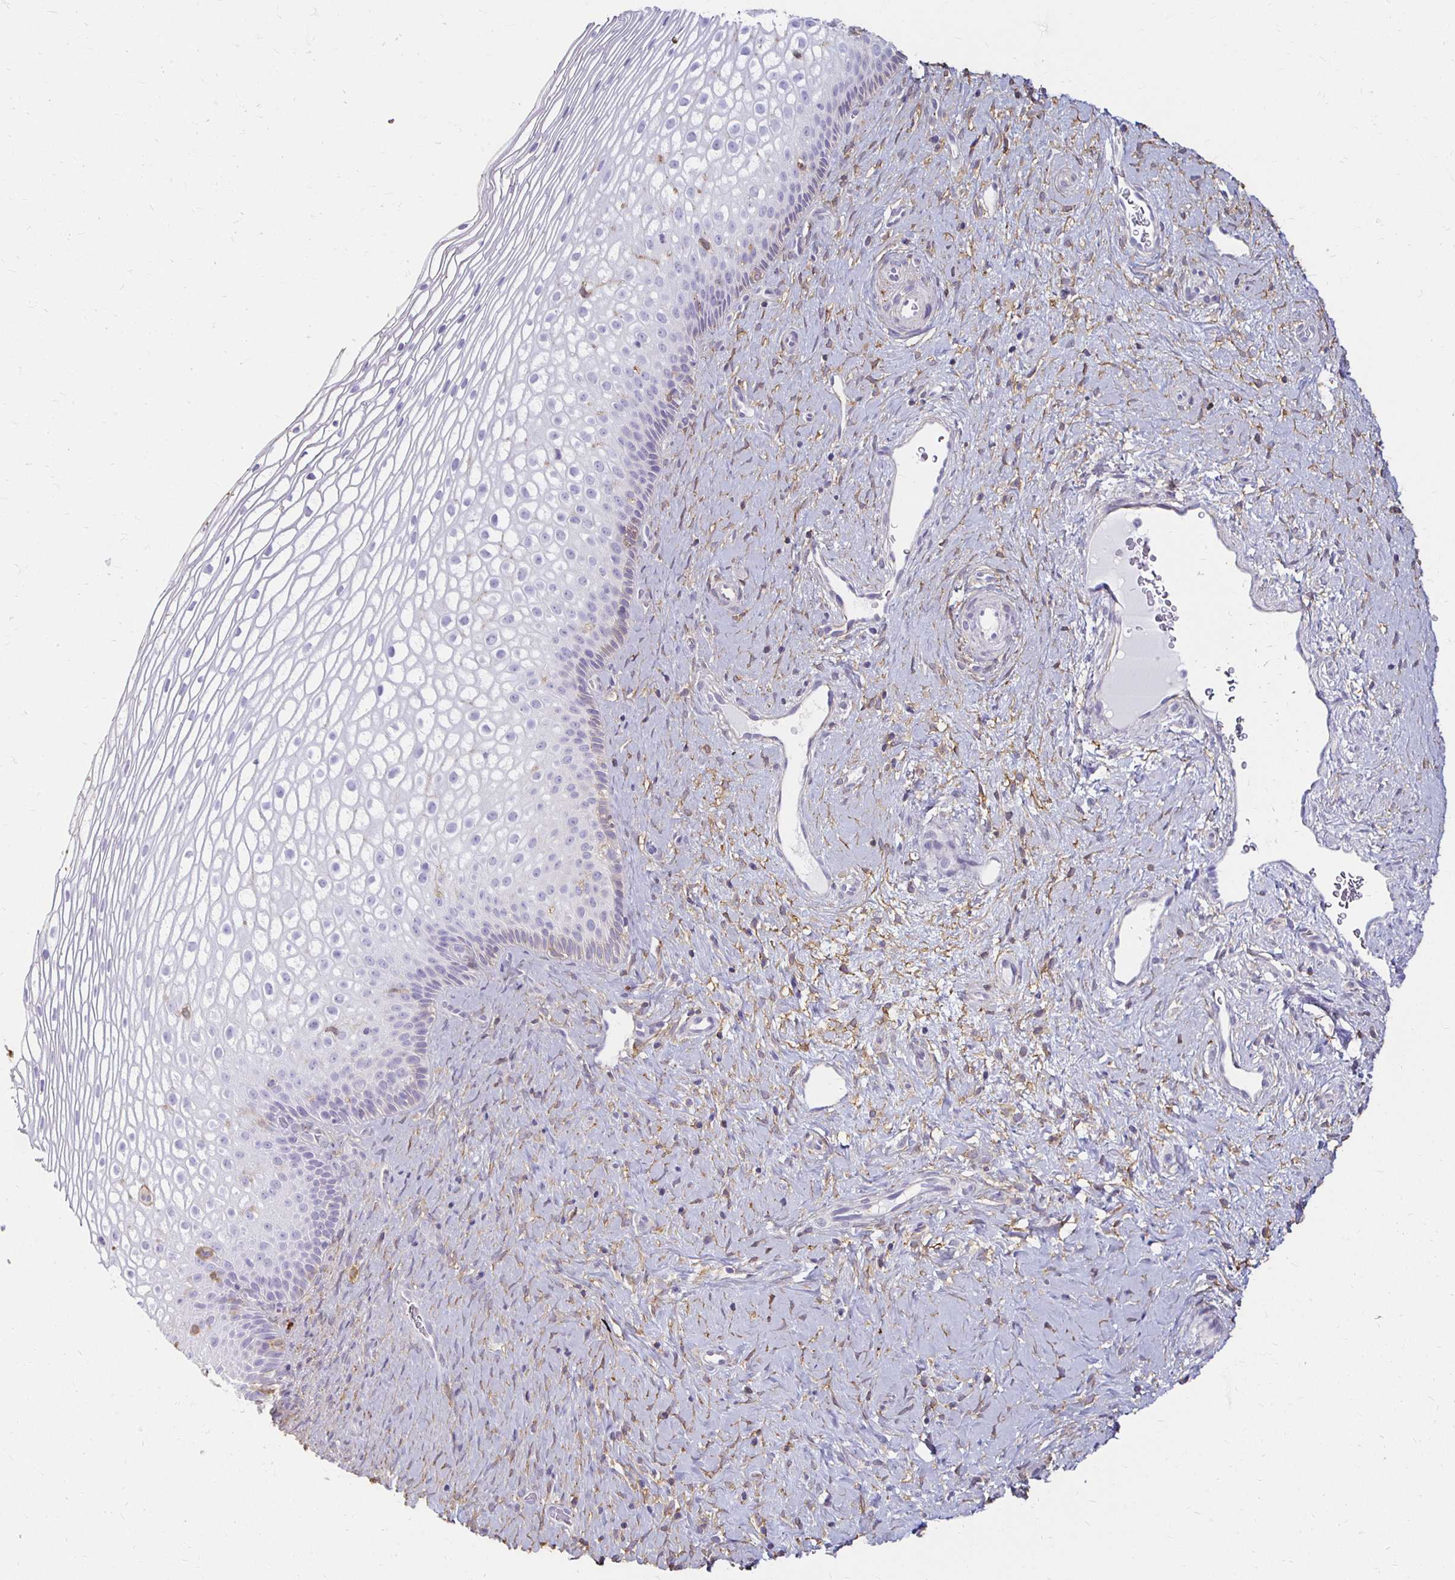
{"staining": {"intensity": "negative", "quantity": "none", "location": "none"}, "tissue": "cervix", "cell_type": "Squamous epithelial cells", "image_type": "normal", "snomed": [{"axis": "morphology", "description": "Normal tissue, NOS"}, {"axis": "topography", "description": "Cervix"}], "caption": "There is no significant positivity in squamous epithelial cells of cervix.", "gene": "TAS1R3", "patient": {"sex": "female", "age": 34}}